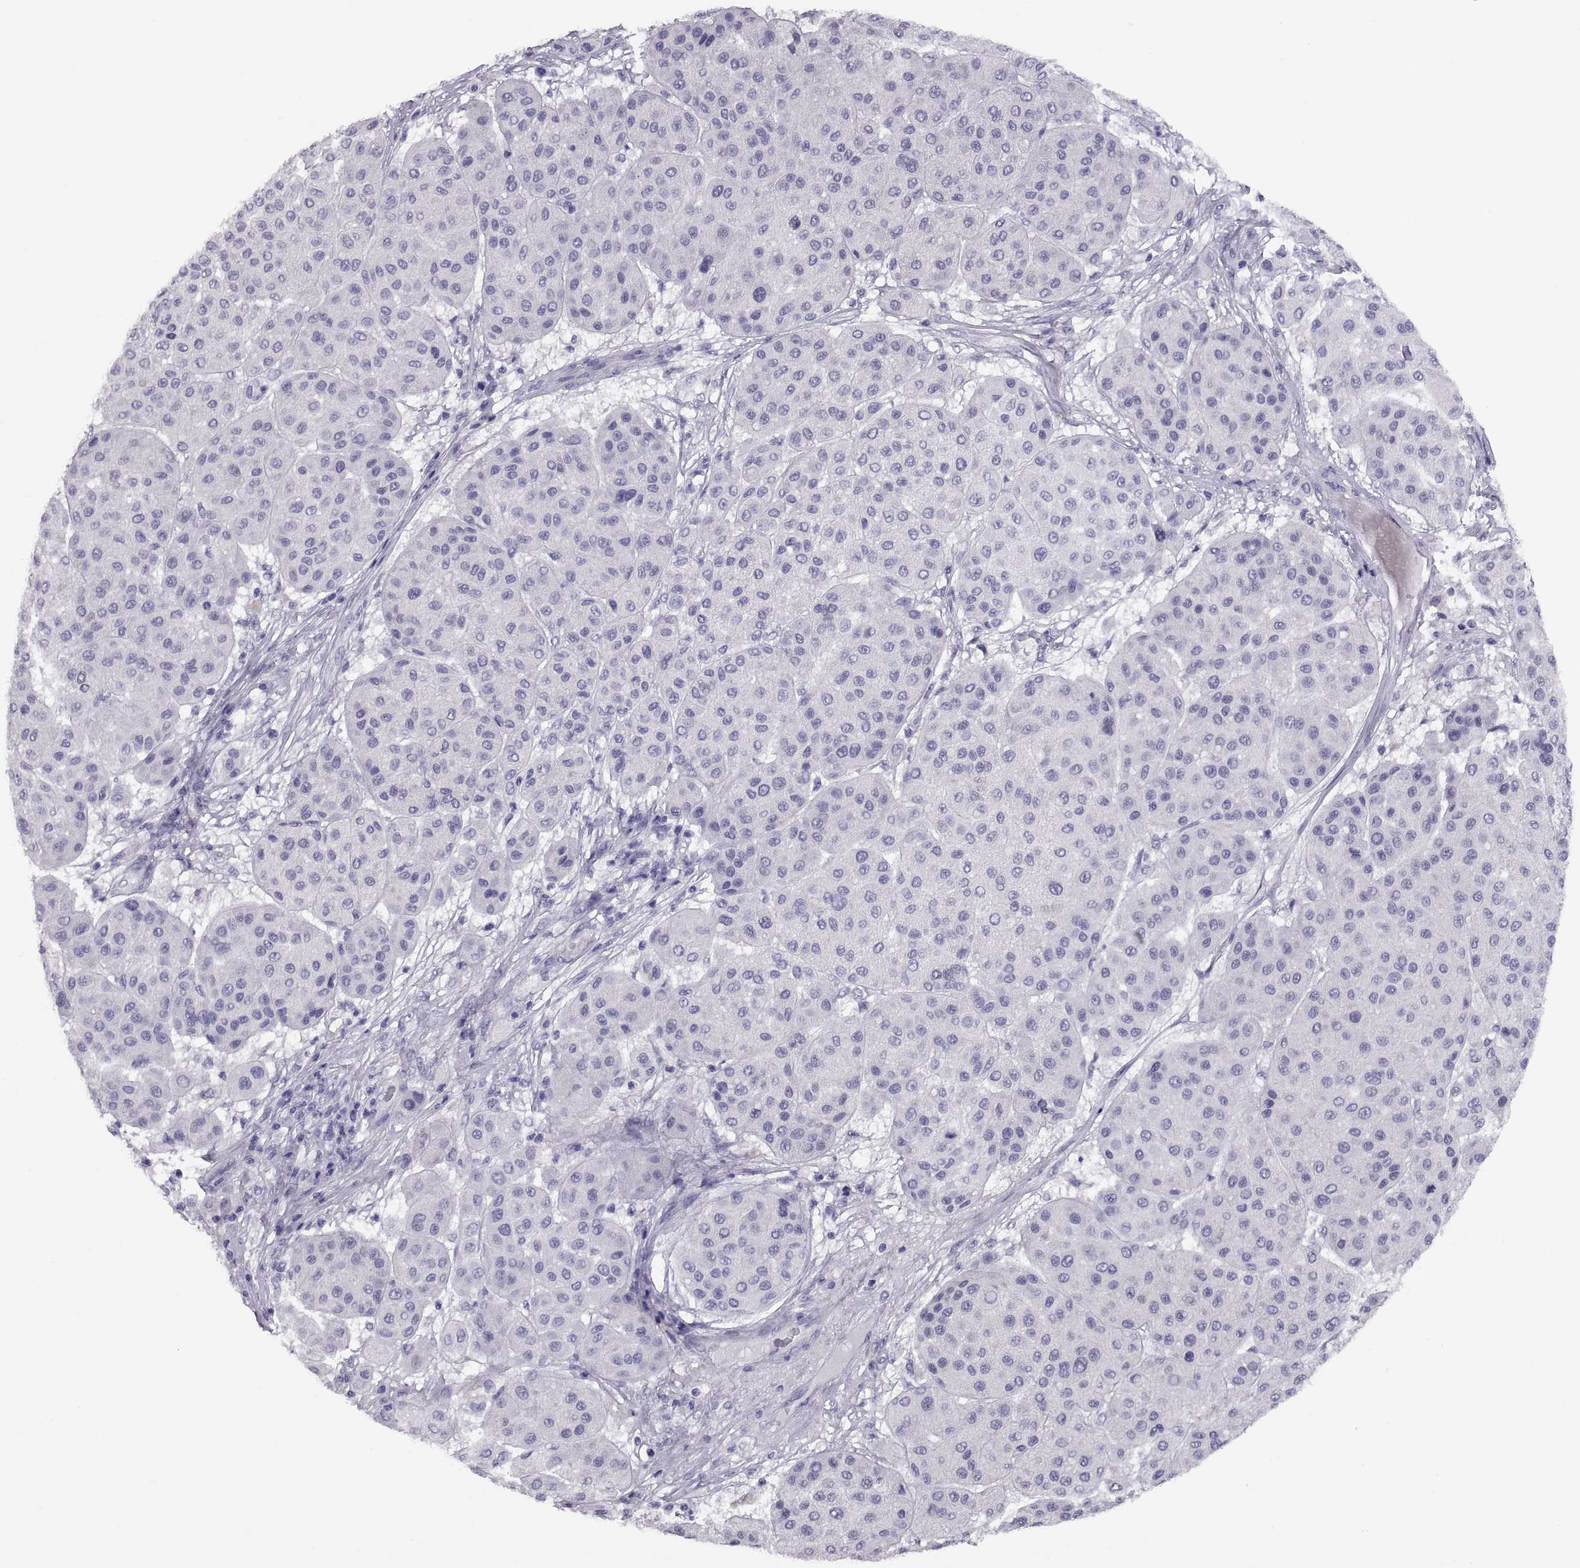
{"staining": {"intensity": "negative", "quantity": "none", "location": "none"}, "tissue": "melanoma", "cell_type": "Tumor cells", "image_type": "cancer", "snomed": [{"axis": "morphology", "description": "Malignant melanoma, Metastatic site"}, {"axis": "topography", "description": "Smooth muscle"}], "caption": "Photomicrograph shows no significant protein expression in tumor cells of malignant melanoma (metastatic site).", "gene": "RGS20", "patient": {"sex": "male", "age": 41}}